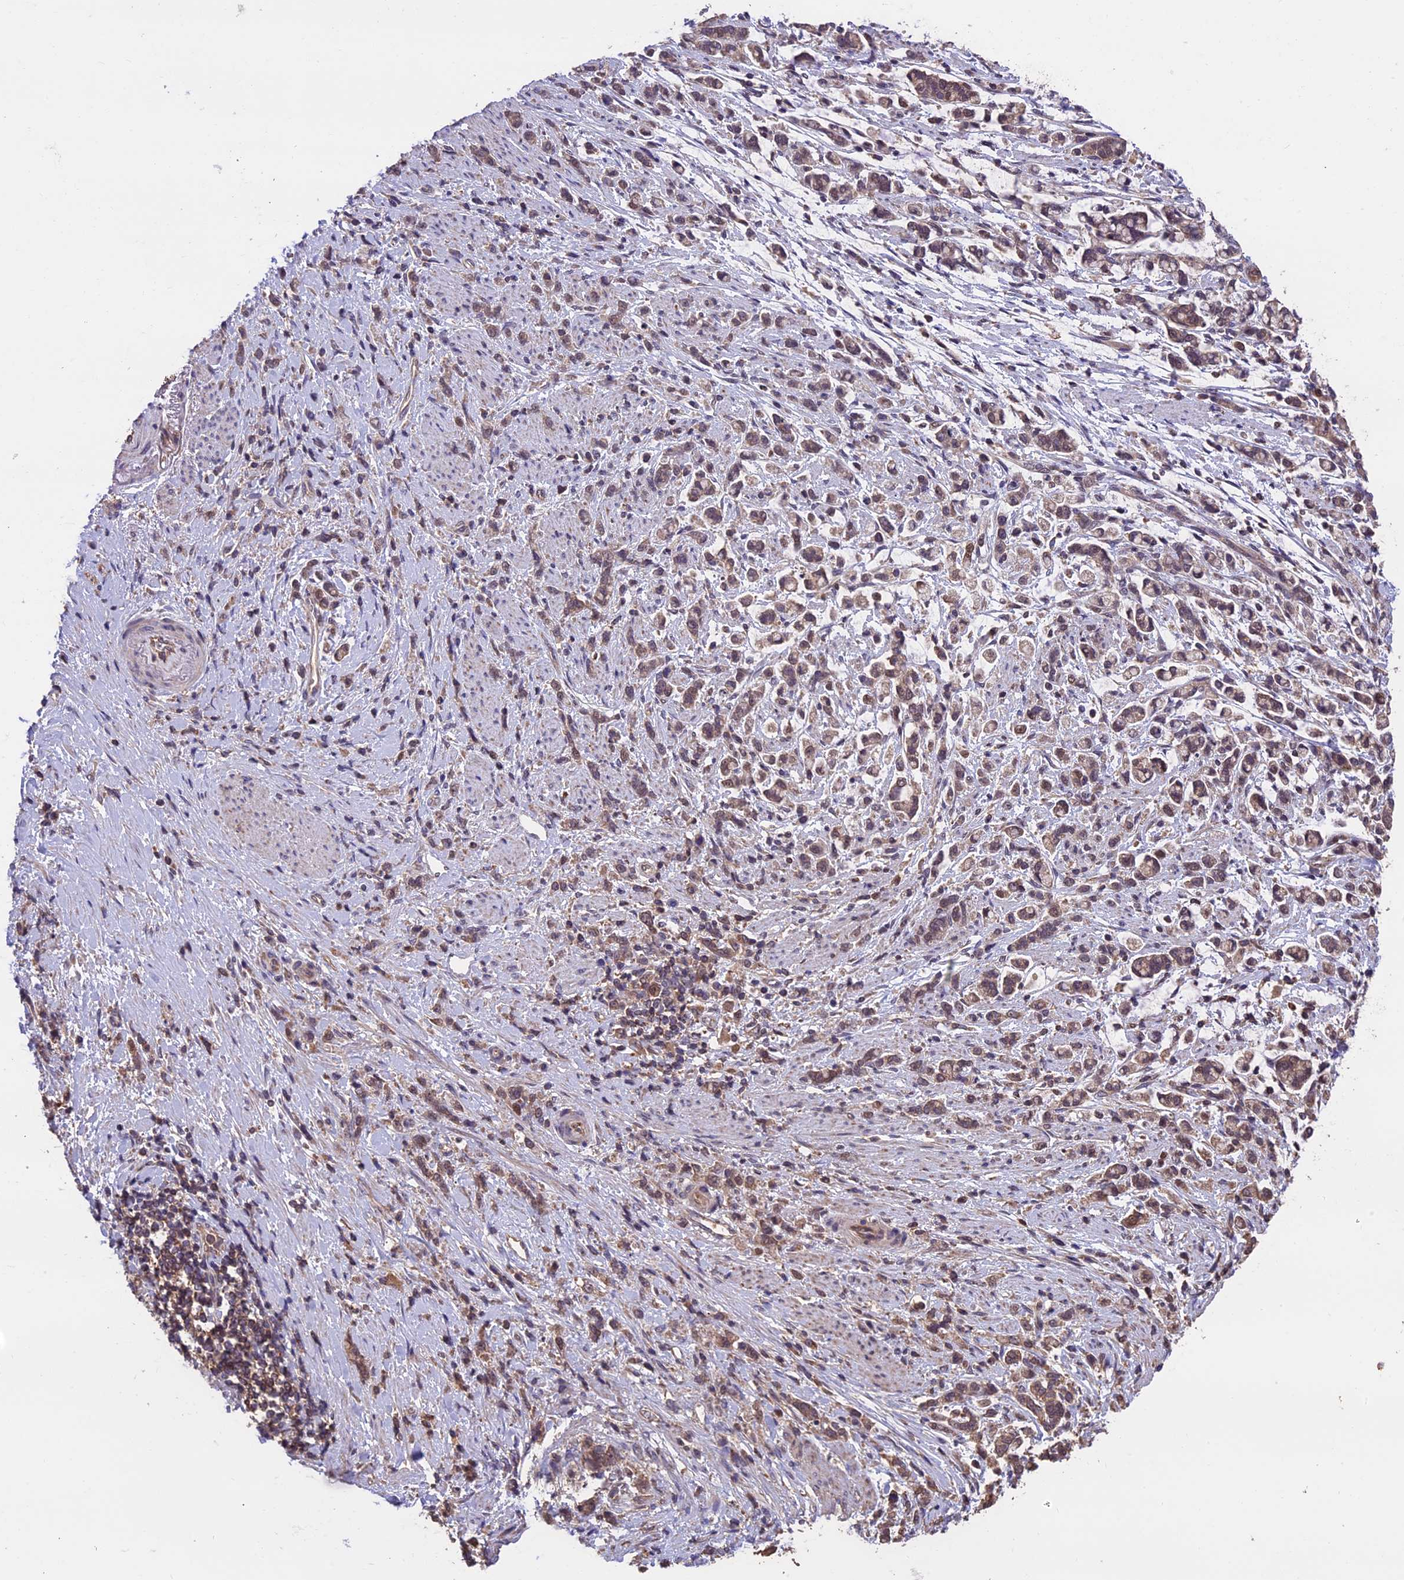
{"staining": {"intensity": "weak", "quantity": ">75%", "location": "cytoplasmic/membranous"}, "tissue": "stomach cancer", "cell_type": "Tumor cells", "image_type": "cancer", "snomed": [{"axis": "morphology", "description": "Adenocarcinoma, NOS"}, {"axis": "topography", "description": "Stomach"}], "caption": "Immunohistochemistry (IHC) histopathology image of human stomach adenocarcinoma stained for a protein (brown), which exhibits low levels of weak cytoplasmic/membranous staining in about >75% of tumor cells.", "gene": "PKD2L2", "patient": {"sex": "female", "age": 60}}